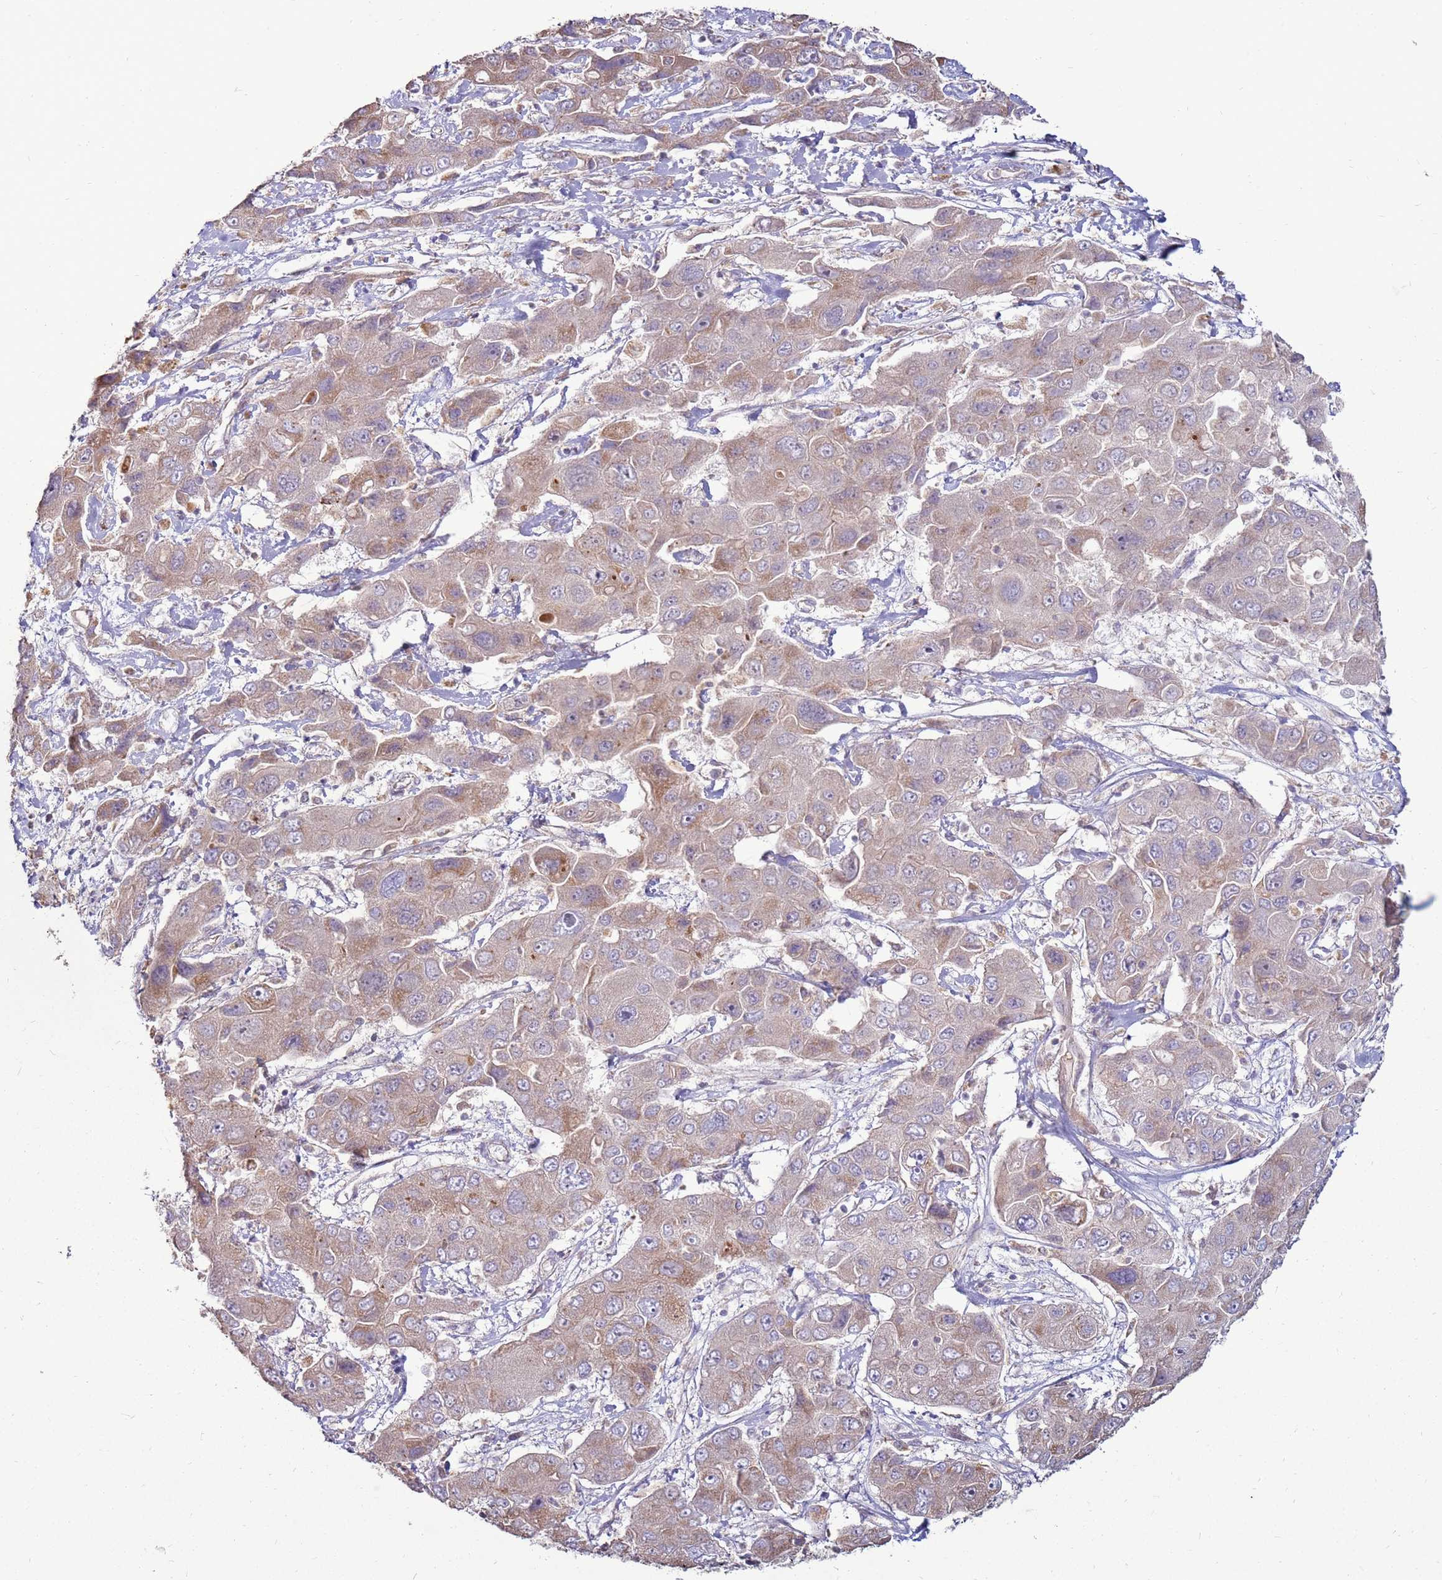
{"staining": {"intensity": "weak", "quantity": ">75%", "location": "cytoplasmic/membranous"}, "tissue": "liver cancer", "cell_type": "Tumor cells", "image_type": "cancer", "snomed": [{"axis": "morphology", "description": "Cholangiocarcinoma"}, {"axis": "topography", "description": "Liver"}], "caption": "Immunohistochemical staining of human liver cholangiocarcinoma displays low levels of weak cytoplasmic/membranous protein positivity in approximately >75% of tumor cells.", "gene": "TRAPPC4", "patient": {"sex": "male", "age": 67}}